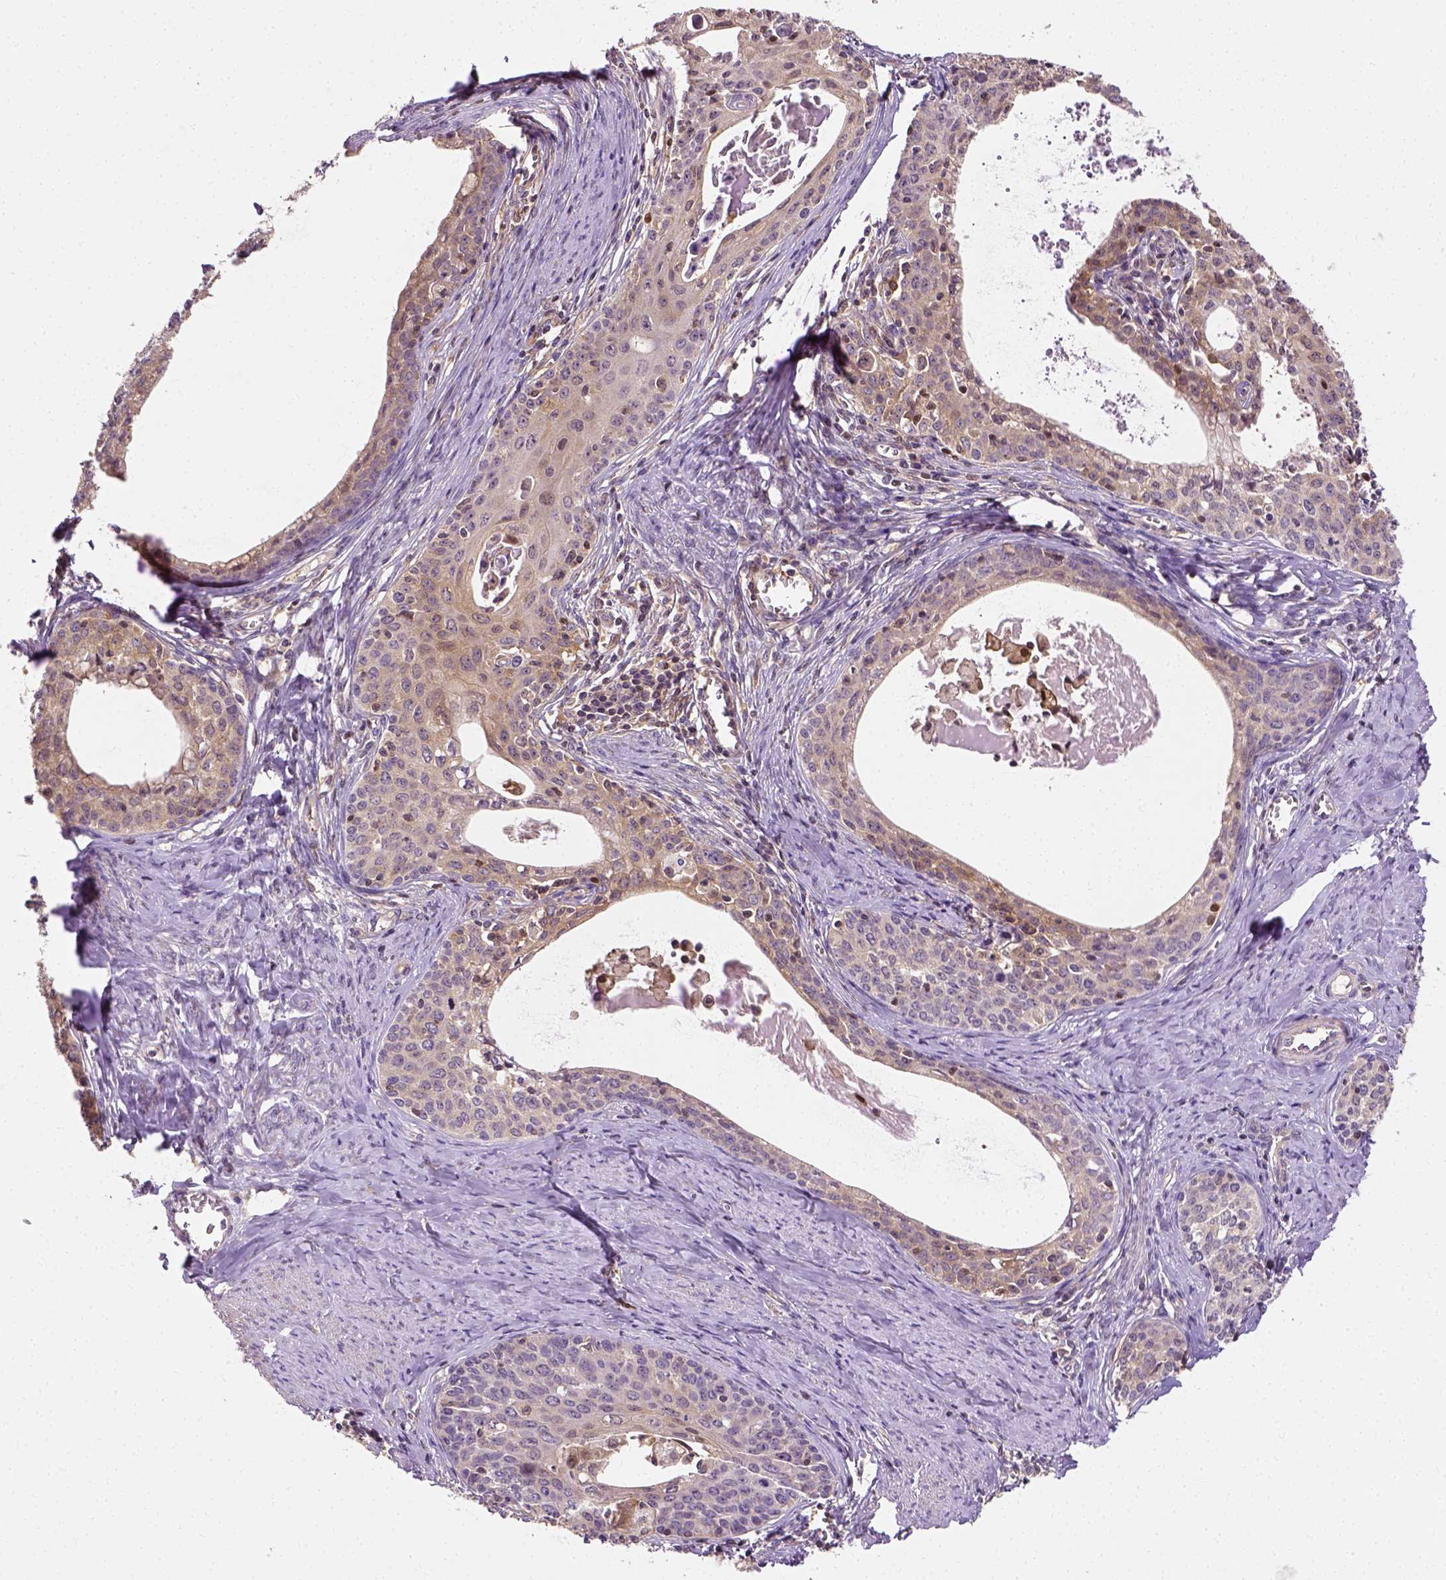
{"staining": {"intensity": "weak", "quantity": ">75%", "location": "cytoplasmic/membranous"}, "tissue": "cervical cancer", "cell_type": "Tumor cells", "image_type": "cancer", "snomed": [{"axis": "morphology", "description": "Squamous cell carcinoma, NOS"}, {"axis": "morphology", "description": "Adenocarcinoma, NOS"}, {"axis": "topography", "description": "Cervix"}], "caption": "Immunohistochemical staining of cervical squamous cell carcinoma reveals low levels of weak cytoplasmic/membranous protein positivity in approximately >75% of tumor cells. The protein of interest is stained brown, and the nuclei are stained in blue (DAB (3,3'-diaminobenzidine) IHC with brightfield microscopy, high magnification).", "gene": "MATK", "patient": {"sex": "female", "age": 52}}